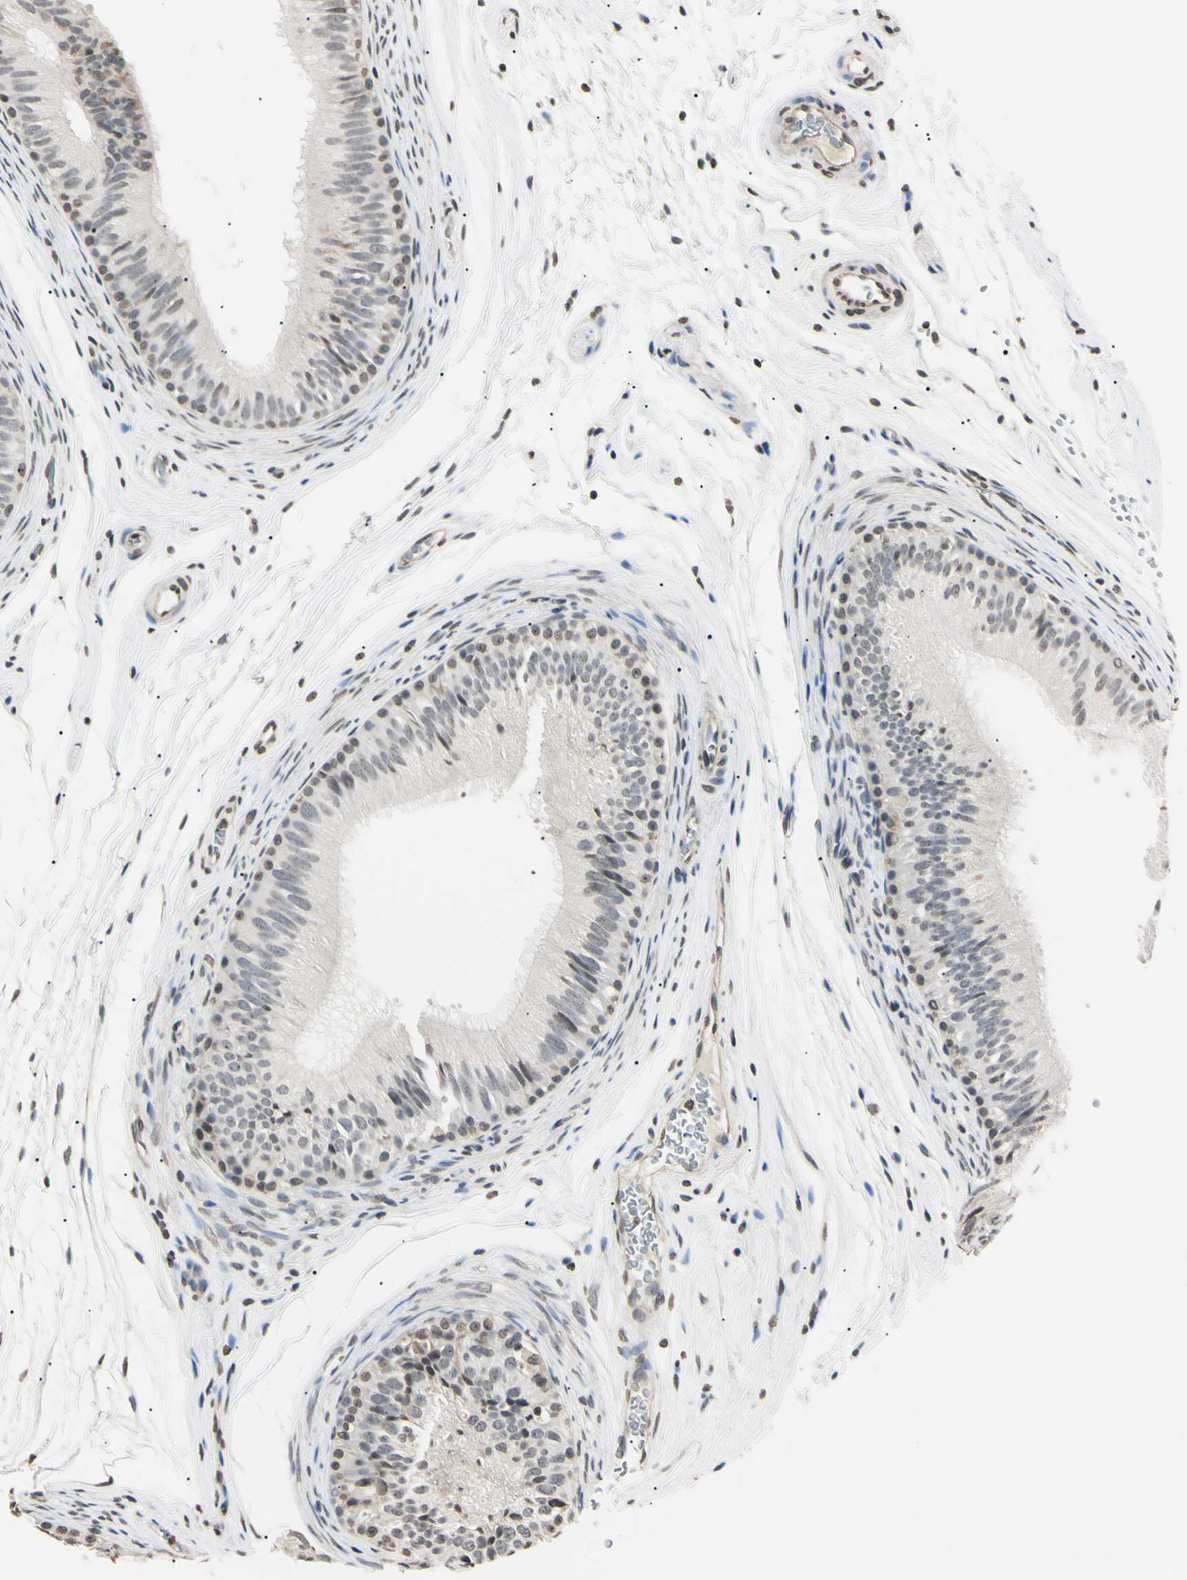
{"staining": {"intensity": "moderate", "quantity": "25%-75%", "location": "nuclear"}, "tissue": "epididymis", "cell_type": "Glandular cells", "image_type": "normal", "snomed": [{"axis": "morphology", "description": "Normal tissue, NOS"}, {"axis": "topography", "description": "Epididymis"}], "caption": "High-magnification brightfield microscopy of normal epididymis stained with DAB (3,3'-diaminobenzidine) (brown) and counterstained with hematoxylin (blue). glandular cells exhibit moderate nuclear positivity is seen in approximately25%-75% of cells.", "gene": "CDC45", "patient": {"sex": "male", "age": 36}}